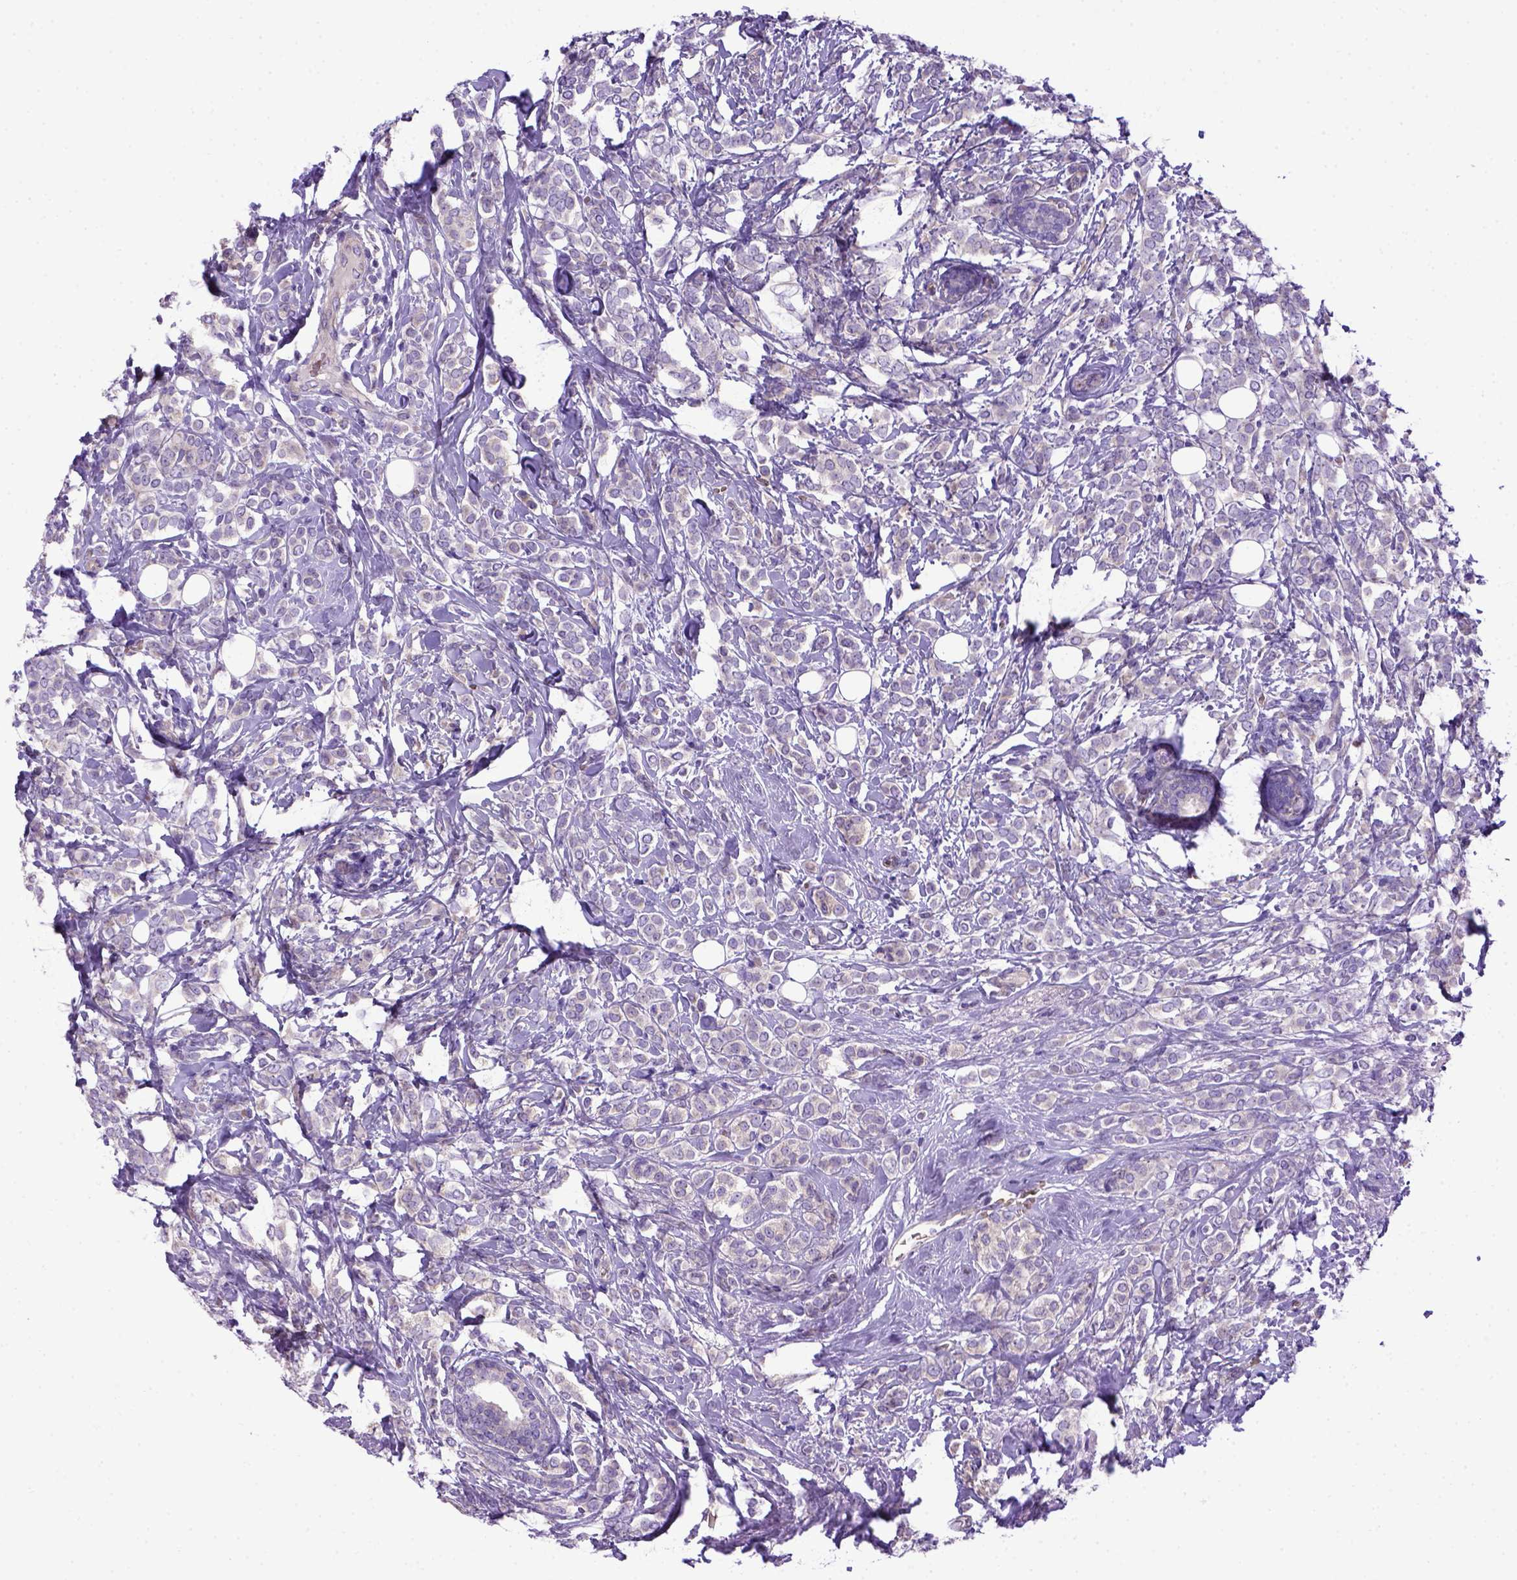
{"staining": {"intensity": "negative", "quantity": "none", "location": "none"}, "tissue": "breast cancer", "cell_type": "Tumor cells", "image_type": "cancer", "snomed": [{"axis": "morphology", "description": "Lobular carcinoma"}, {"axis": "topography", "description": "Breast"}], "caption": "High power microscopy histopathology image of an IHC histopathology image of lobular carcinoma (breast), revealing no significant expression in tumor cells.", "gene": "ADAM12", "patient": {"sex": "female", "age": 49}}